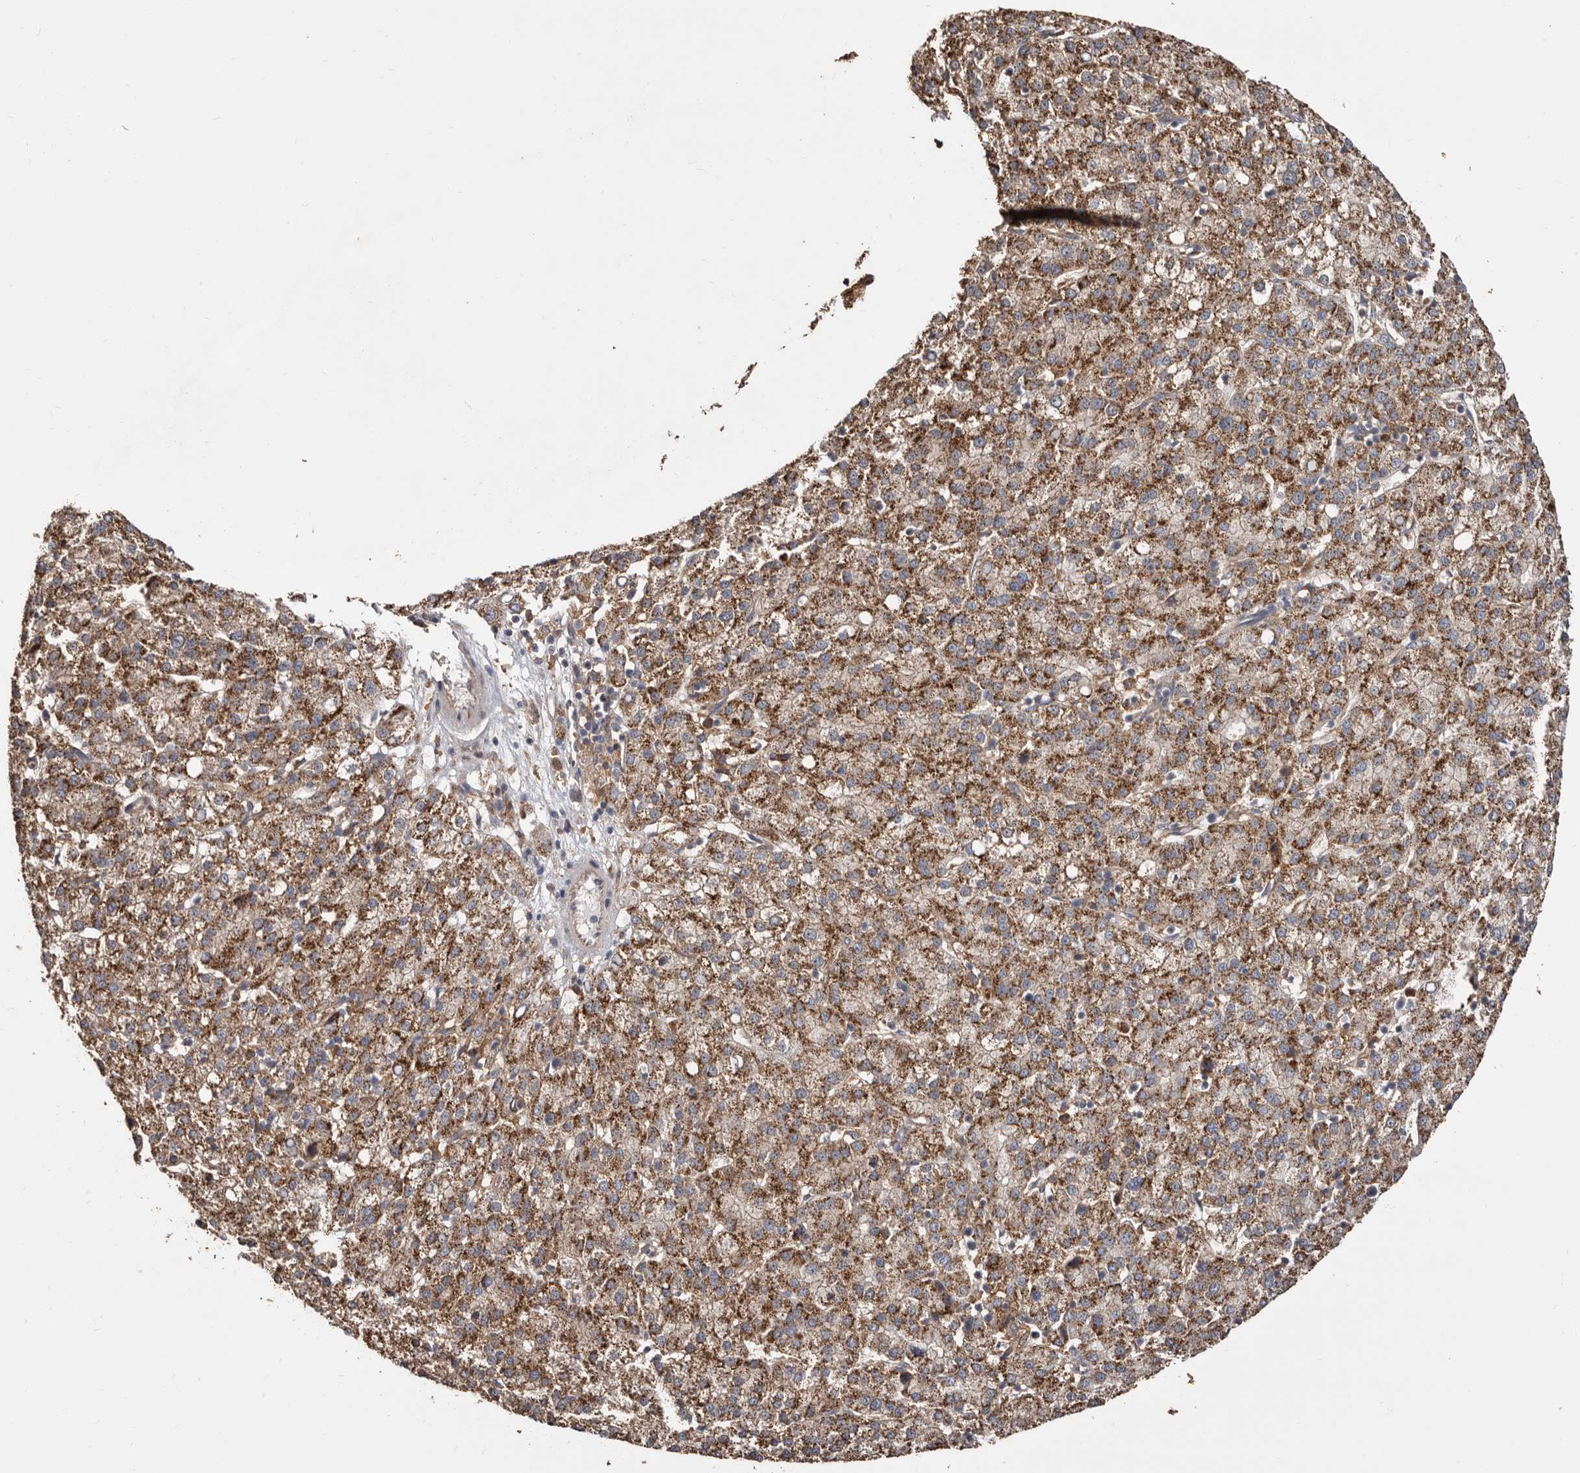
{"staining": {"intensity": "moderate", "quantity": ">75%", "location": "cytoplasmic/membranous"}, "tissue": "liver cancer", "cell_type": "Tumor cells", "image_type": "cancer", "snomed": [{"axis": "morphology", "description": "Carcinoma, Hepatocellular, NOS"}, {"axis": "topography", "description": "Liver"}], "caption": "IHC image of liver cancer stained for a protein (brown), which displays medium levels of moderate cytoplasmic/membranous expression in about >75% of tumor cells.", "gene": "LRRC25", "patient": {"sex": "female", "age": 58}}